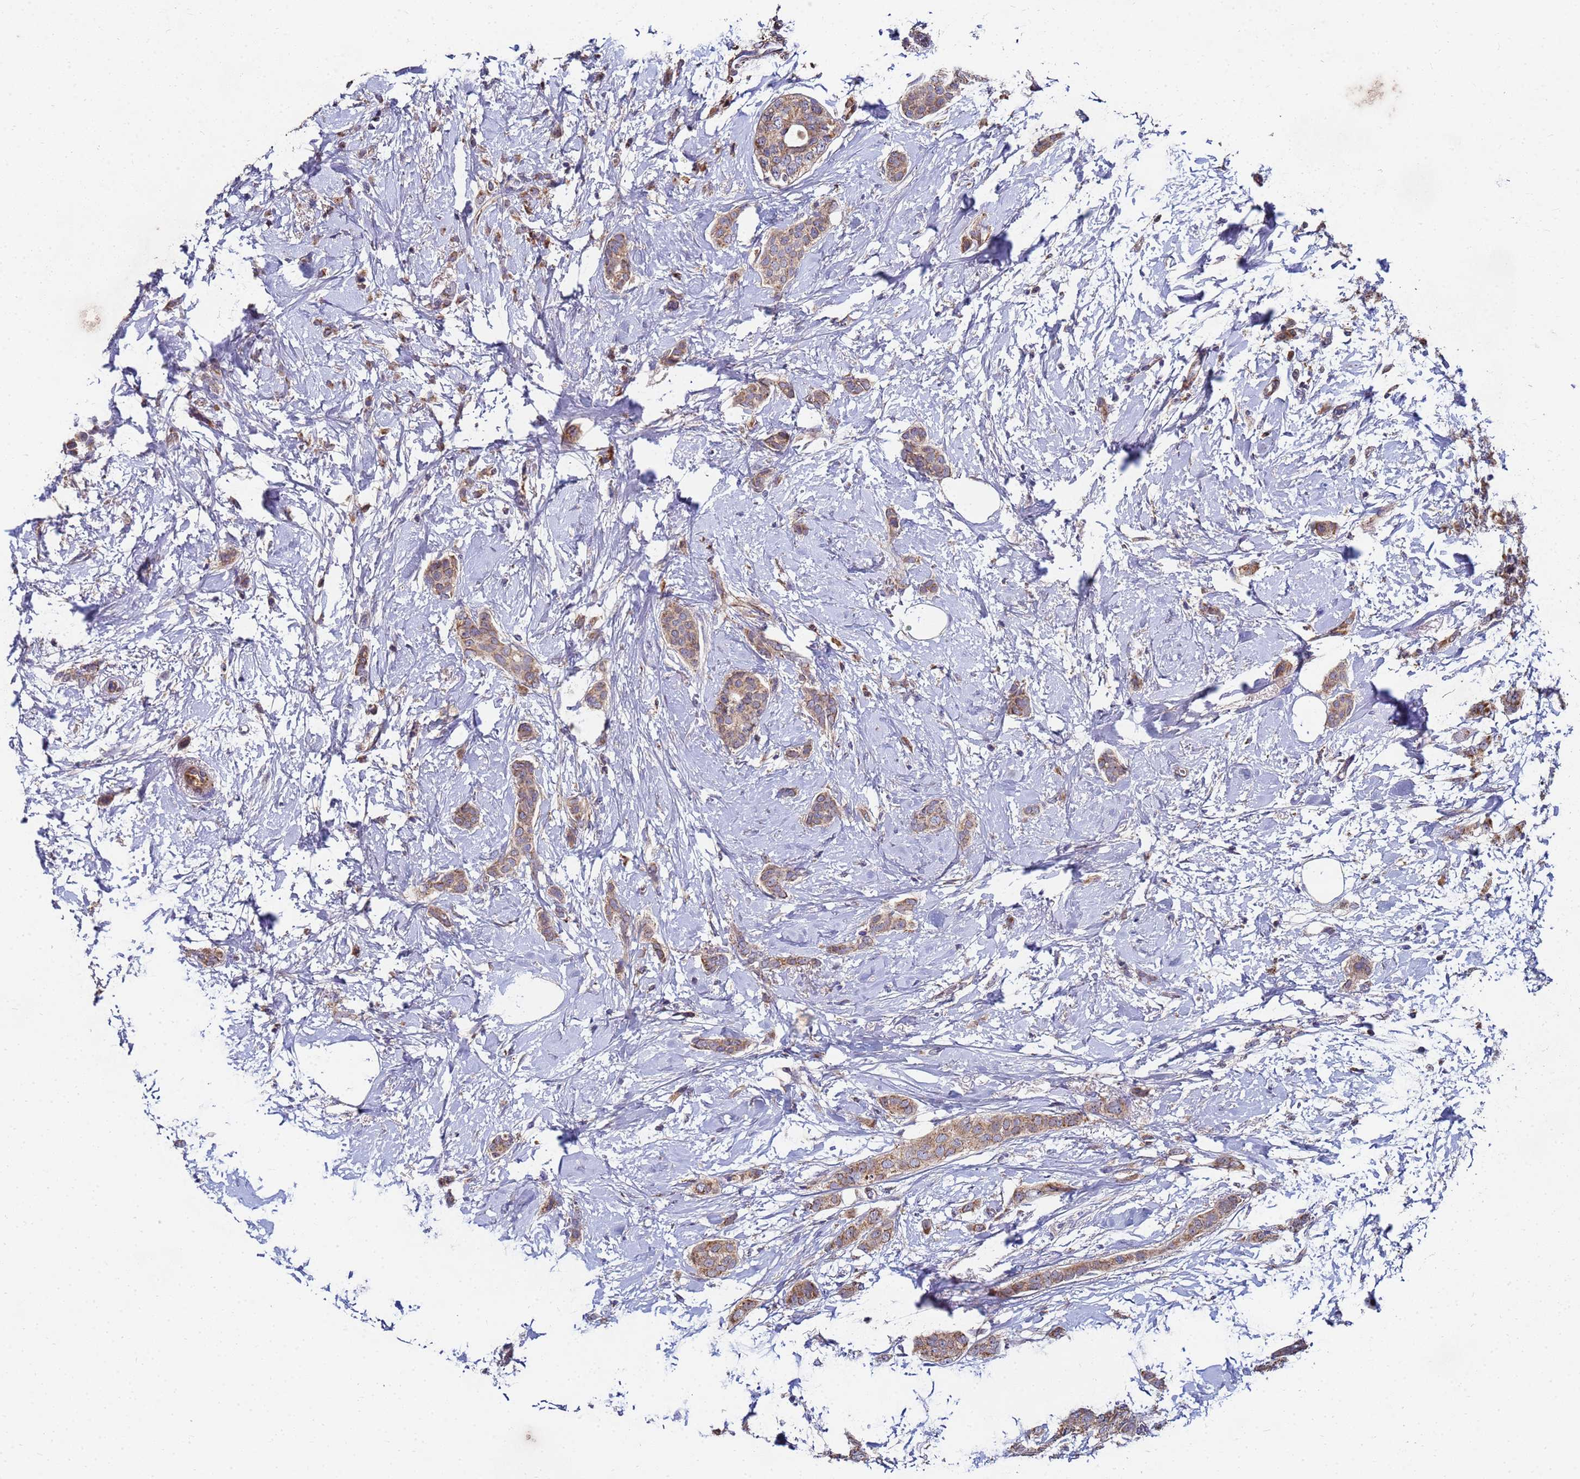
{"staining": {"intensity": "moderate", "quantity": ">75%", "location": "cytoplasmic/membranous"}, "tissue": "breast cancer", "cell_type": "Tumor cells", "image_type": "cancer", "snomed": [{"axis": "morphology", "description": "Duct carcinoma"}, {"axis": "topography", "description": "Breast"}], "caption": "The histopathology image reveals immunohistochemical staining of breast cancer. There is moderate cytoplasmic/membranous positivity is identified in approximately >75% of tumor cells.", "gene": "C5orf34", "patient": {"sex": "female", "age": 72}}